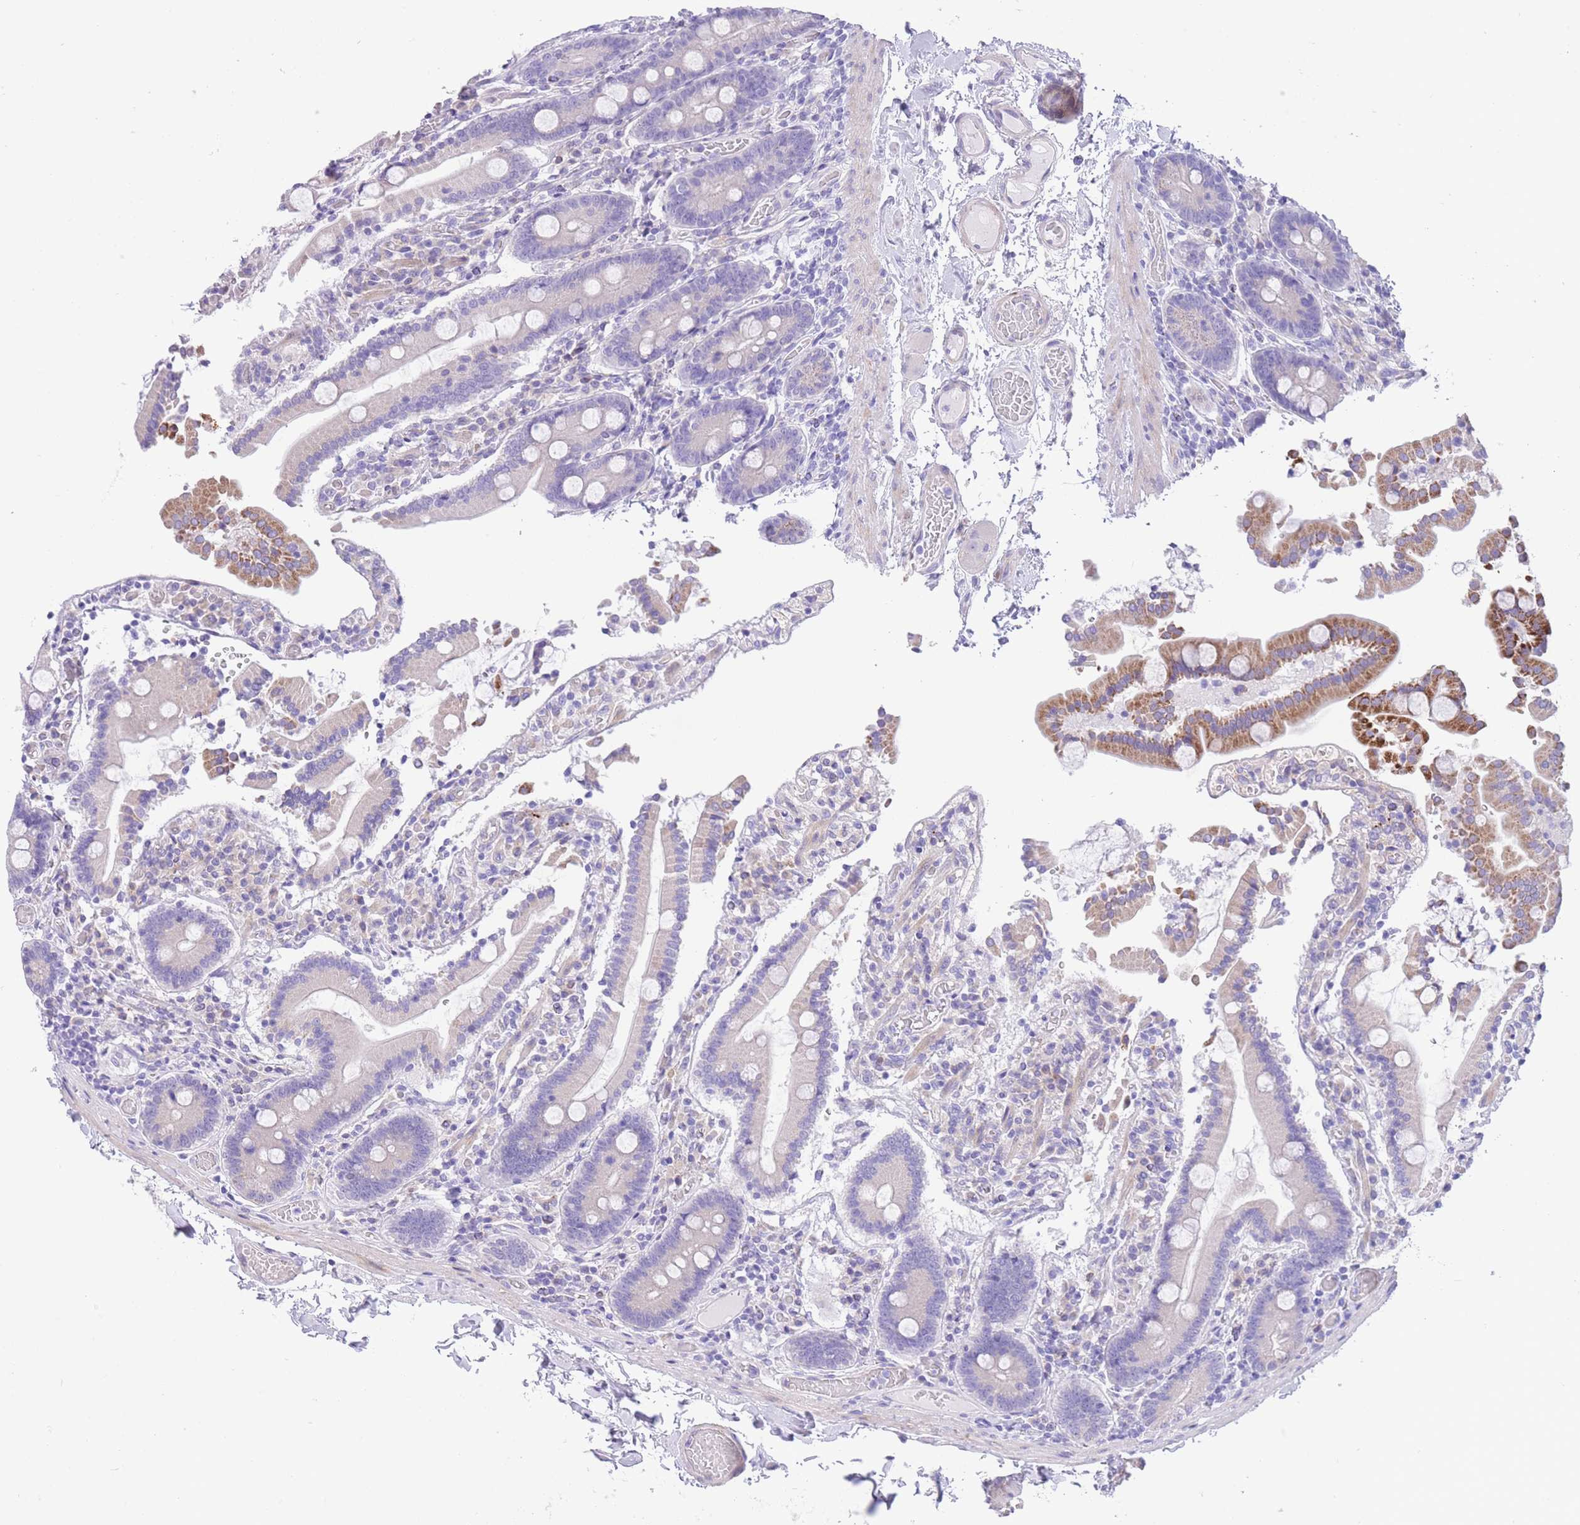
{"staining": {"intensity": "negative", "quantity": "none", "location": "none"}, "tissue": "duodenum", "cell_type": "Glandular cells", "image_type": "normal", "snomed": [{"axis": "morphology", "description": "Normal tissue, NOS"}, {"axis": "topography", "description": "Duodenum"}], "caption": "High magnification brightfield microscopy of normal duodenum stained with DAB (3,3'-diaminobenzidine) (brown) and counterstained with hematoxylin (blue): glandular cells show no significant staining. Nuclei are stained in blue.", "gene": "QTRT1", "patient": {"sex": "male", "age": 55}}